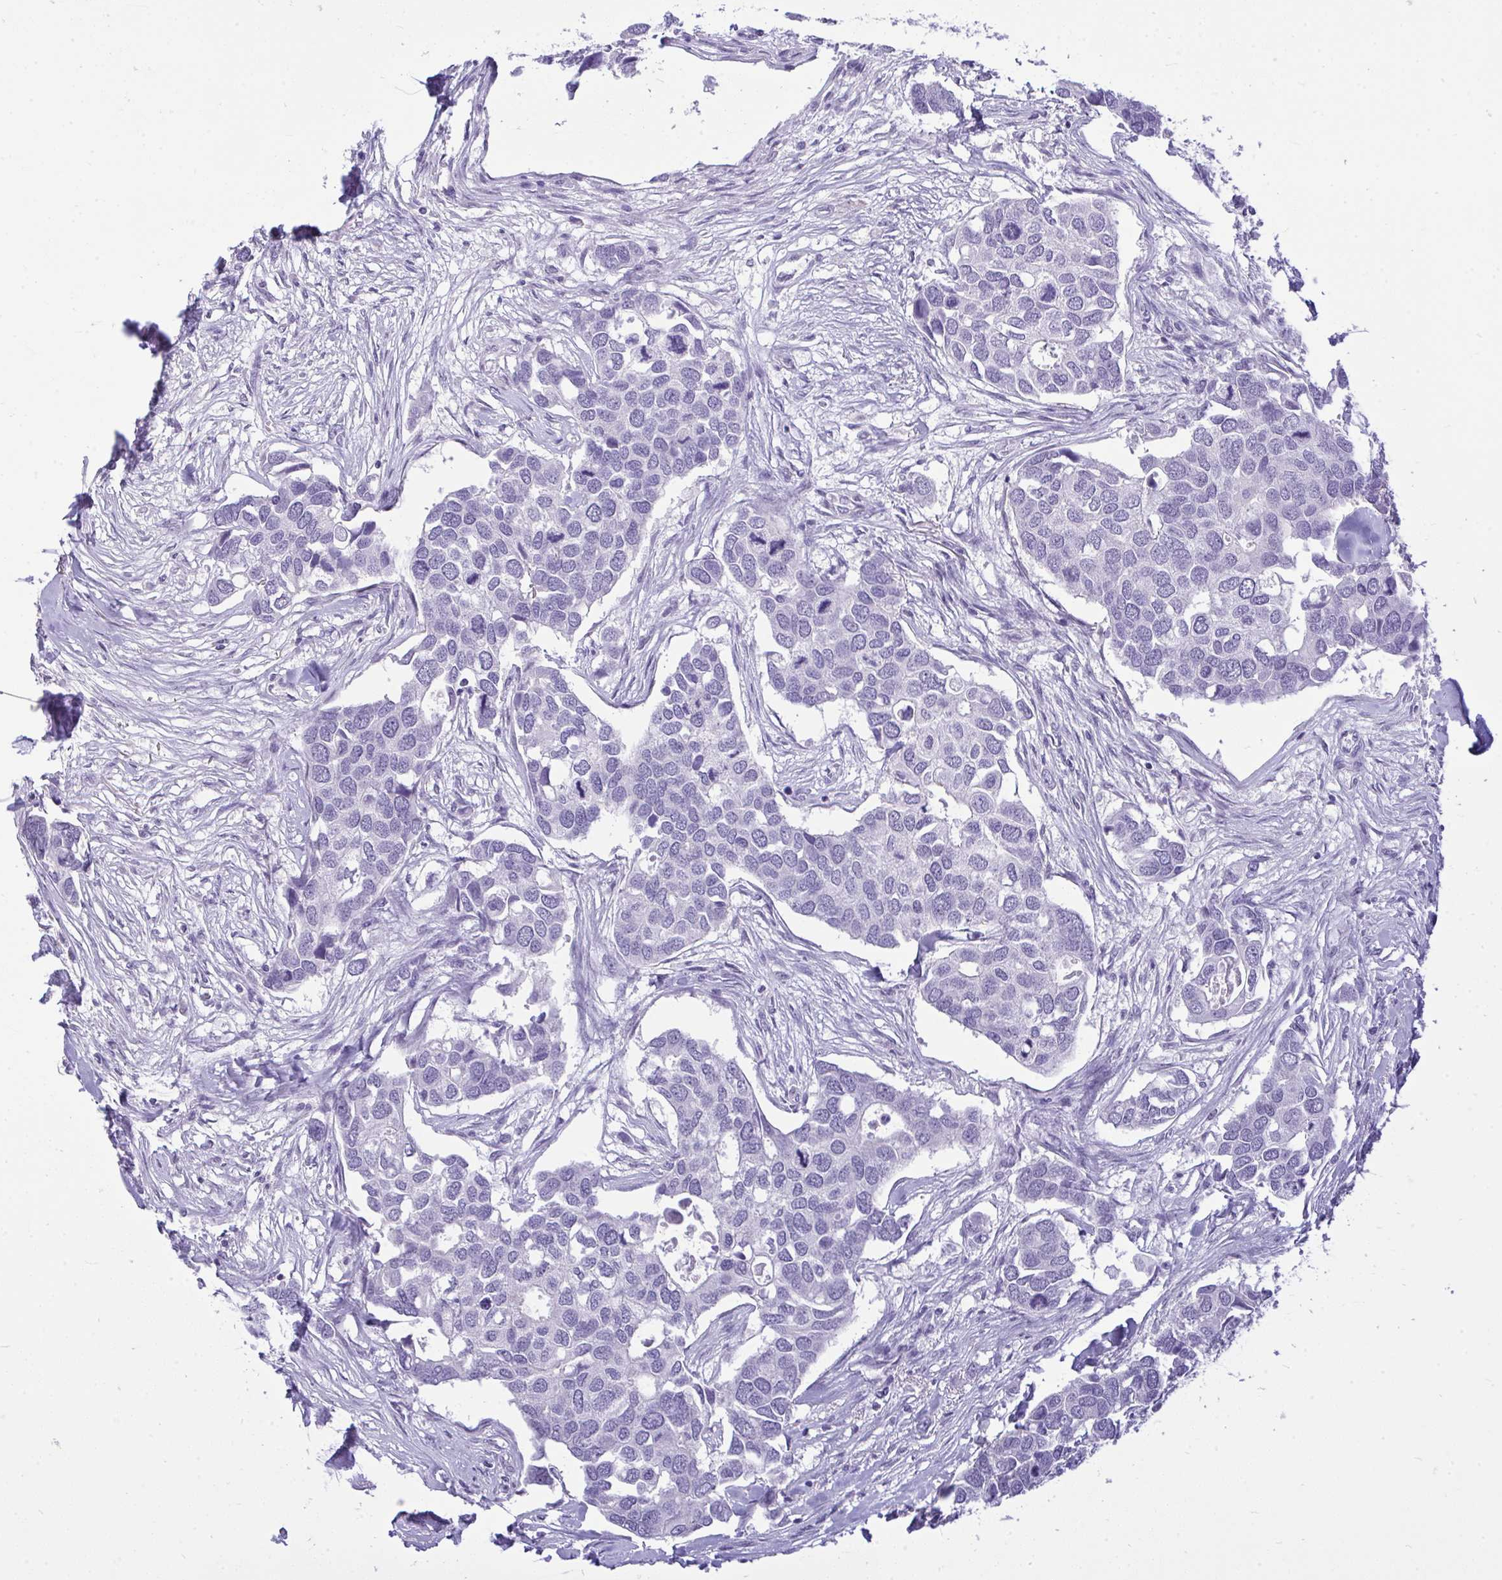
{"staining": {"intensity": "negative", "quantity": "none", "location": "none"}, "tissue": "breast cancer", "cell_type": "Tumor cells", "image_type": "cancer", "snomed": [{"axis": "morphology", "description": "Duct carcinoma"}, {"axis": "topography", "description": "Breast"}], "caption": "High power microscopy histopathology image of an immunohistochemistry (IHC) micrograph of breast cancer (invasive ductal carcinoma), revealing no significant positivity in tumor cells. (DAB IHC with hematoxylin counter stain).", "gene": "PRM2", "patient": {"sex": "female", "age": 83}}